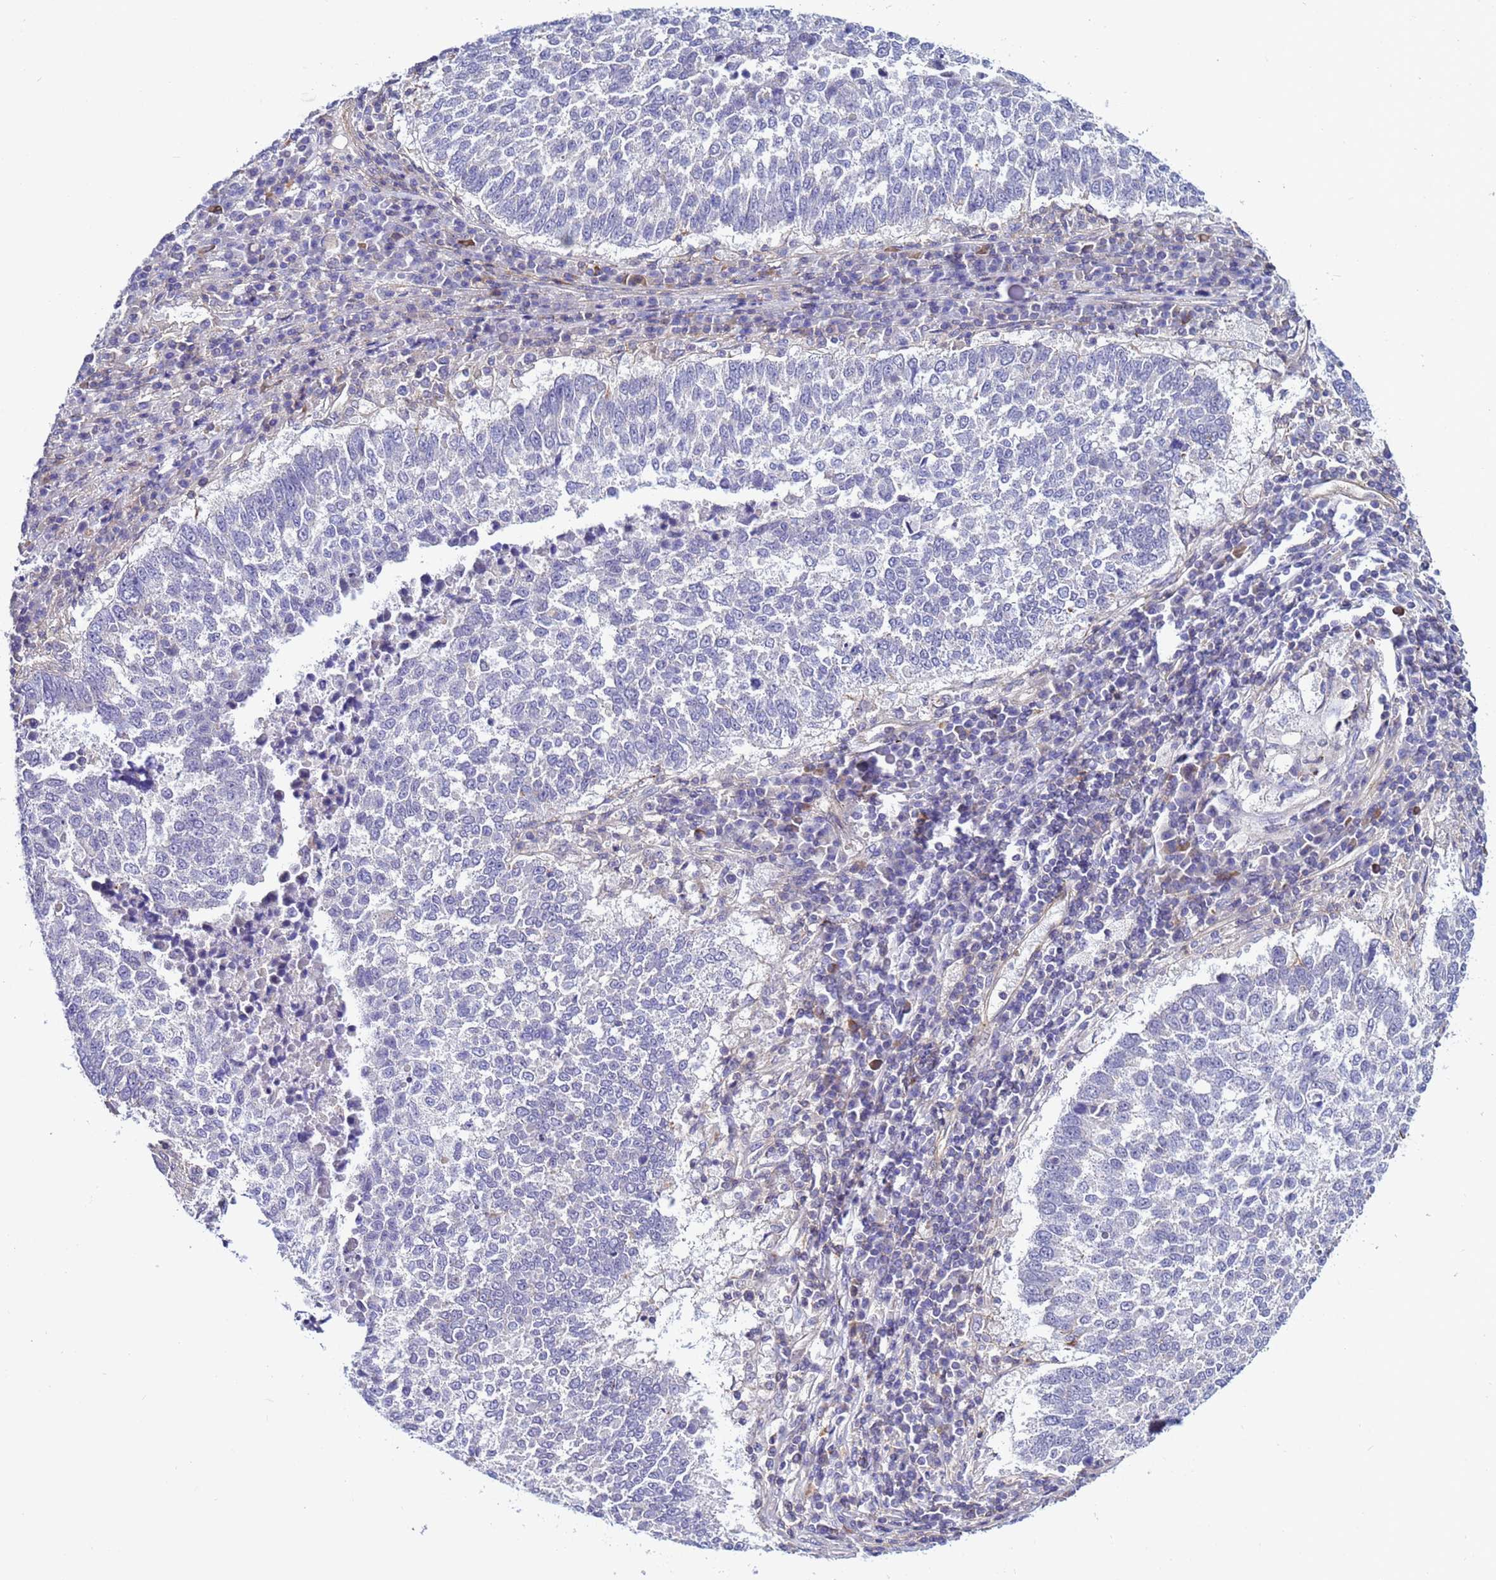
{"staining": {"intensity": "negative", "quantity": "none", "location": "none"}, "tissue": "lung cancer", "cell_type": "Tumor cells", "image_type": "cancer", "snomed": [{"axis": "morphology", "description": "Squamous cell carcinoma, NOS"}, {"axis": "topography", "description": "Lung"}], "caption": "Image shows no significant protein positivity in tumor cells of lung cancer (squamous cell carcinoma).", "gene": "STK38", "patient": {"sex": "male", "age": 73}}